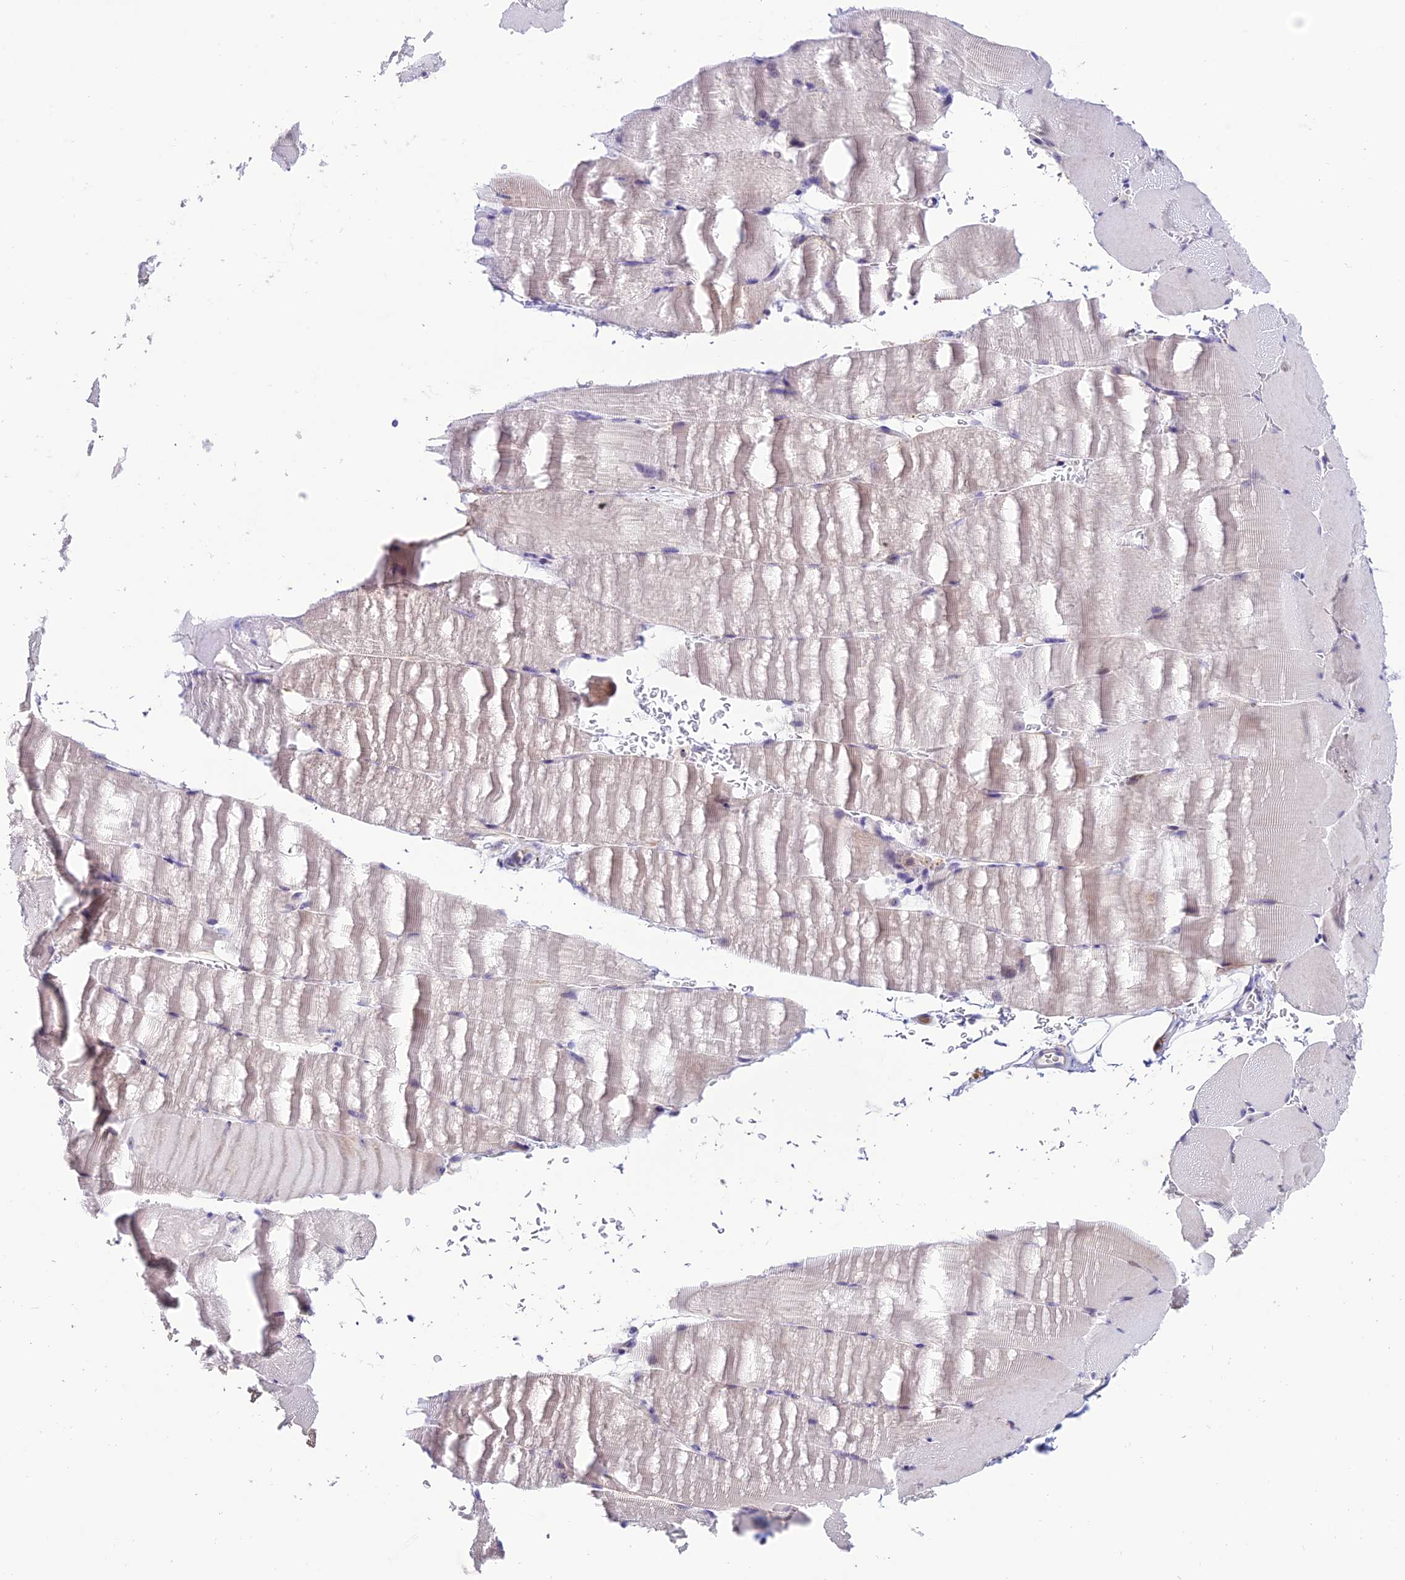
{"staining": {"intensity": "negative", "quantity": "none", "location": "none"}, "tissue": "skeletal muscle", "cell_type": "Myocytes", "image_type": "normal", "snomed": [{"axis": "morphology", "description": "Normal tissue, NOS"}, {"axis": "topography", "description": "Skeletal muscle"}, {"axis": "topography", "description": "Parathyroid gland"}], "caption": "Immunohistochemistry (IHC) image of benign human skeletal muscle stained for a protein (brown), which reveals no expression in myocytes.", "gene": "SLC10A1", "patient": {"sex": "female", "age": 37}}